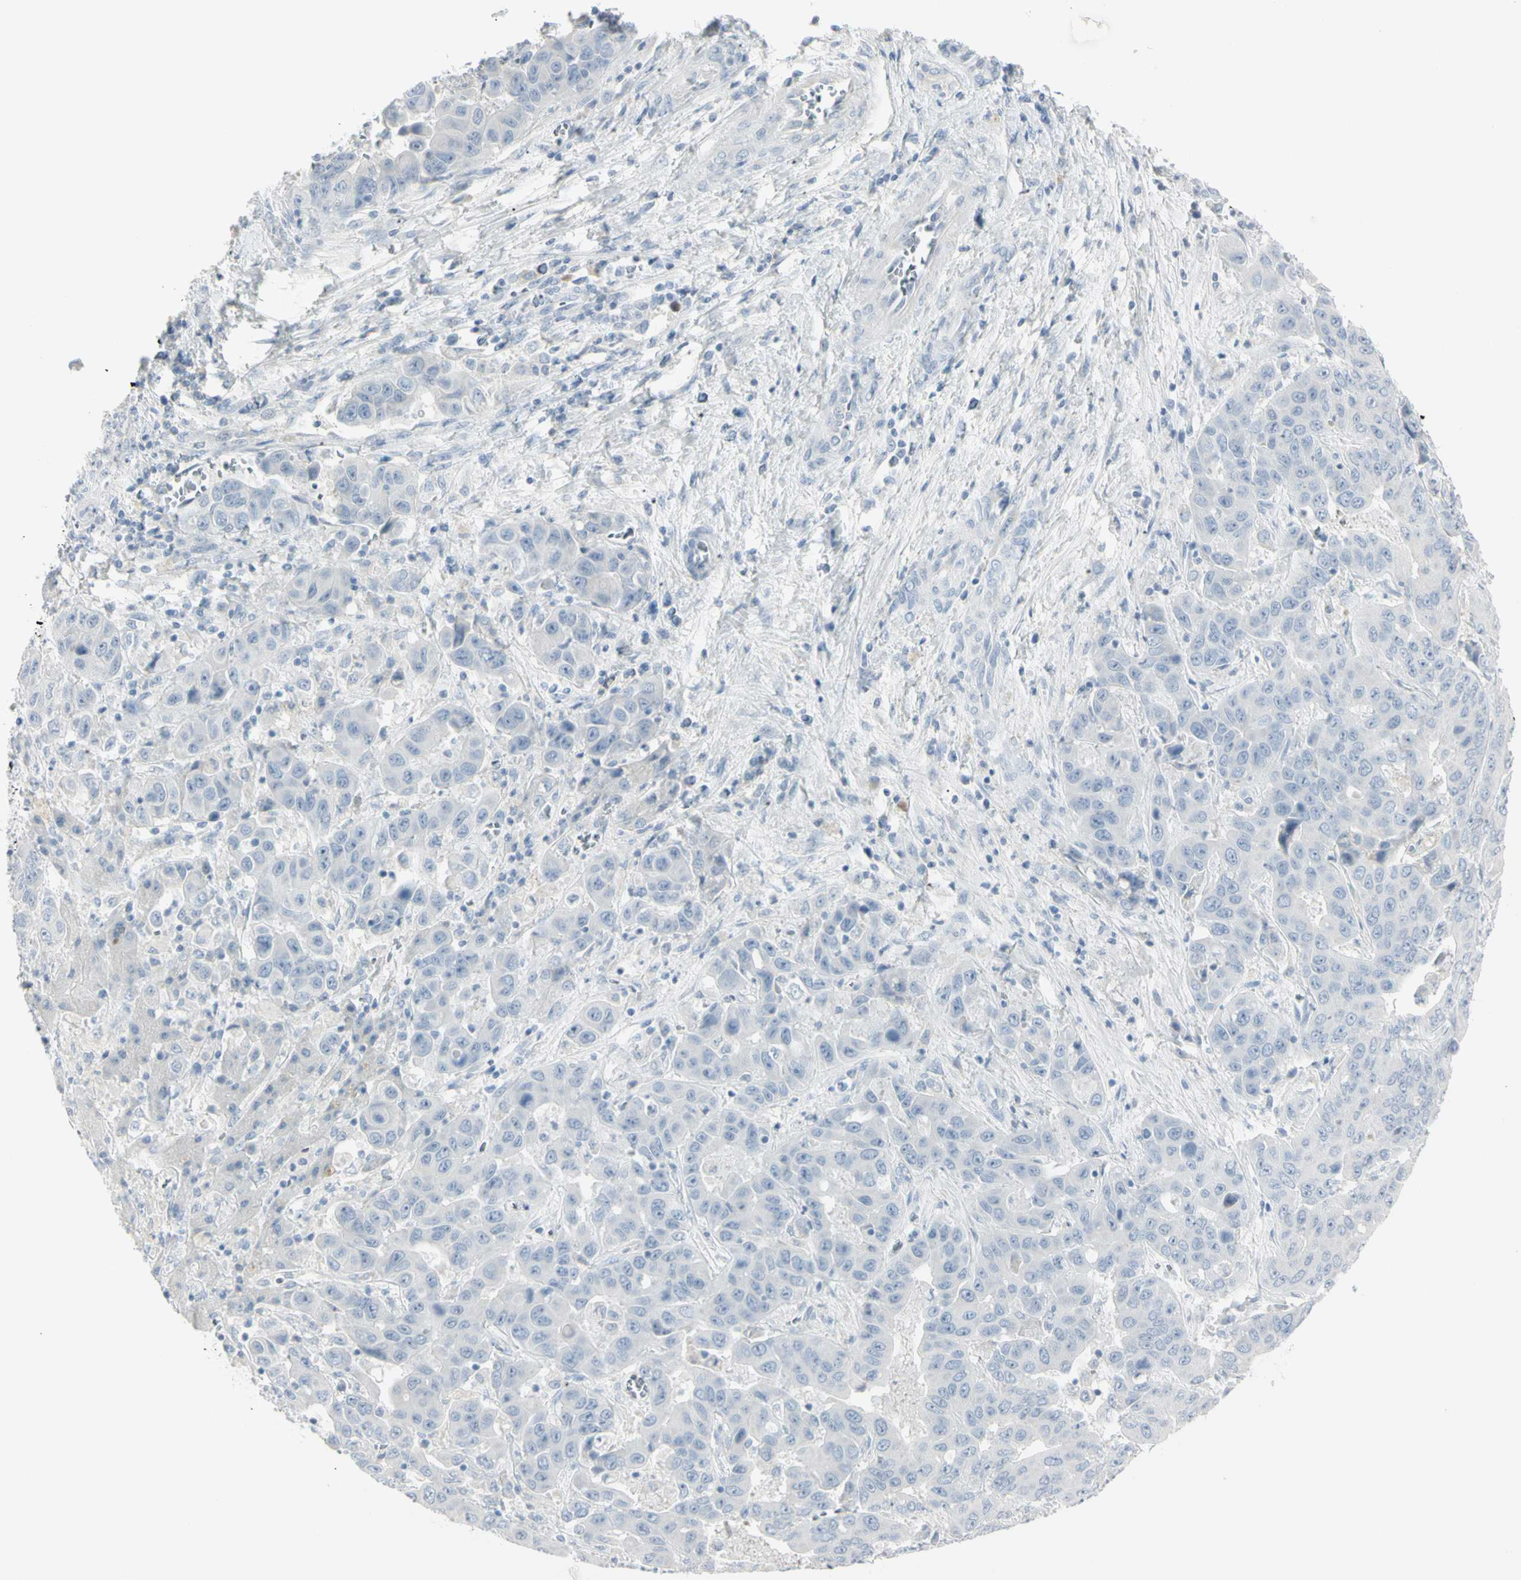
{"staining": {"intensity": "negative", "quantity": "none", "location": "none"}, "tissue": "liver cancer", "cell_type": "Tumor cells", "image_type": "cancer", "snomed": [{"axis": "morphology", "description": "Cholangiocarcinoma"}, {"axis": "topography", "description": "Liver"}], "caption": "Cholangiocarcinoma (liver) stained for a protein using immunohistochemistry (IHC) reveals no expression tumor cells.", "gene": "PIP", "patient": {"sex": "female", "age": 52}}